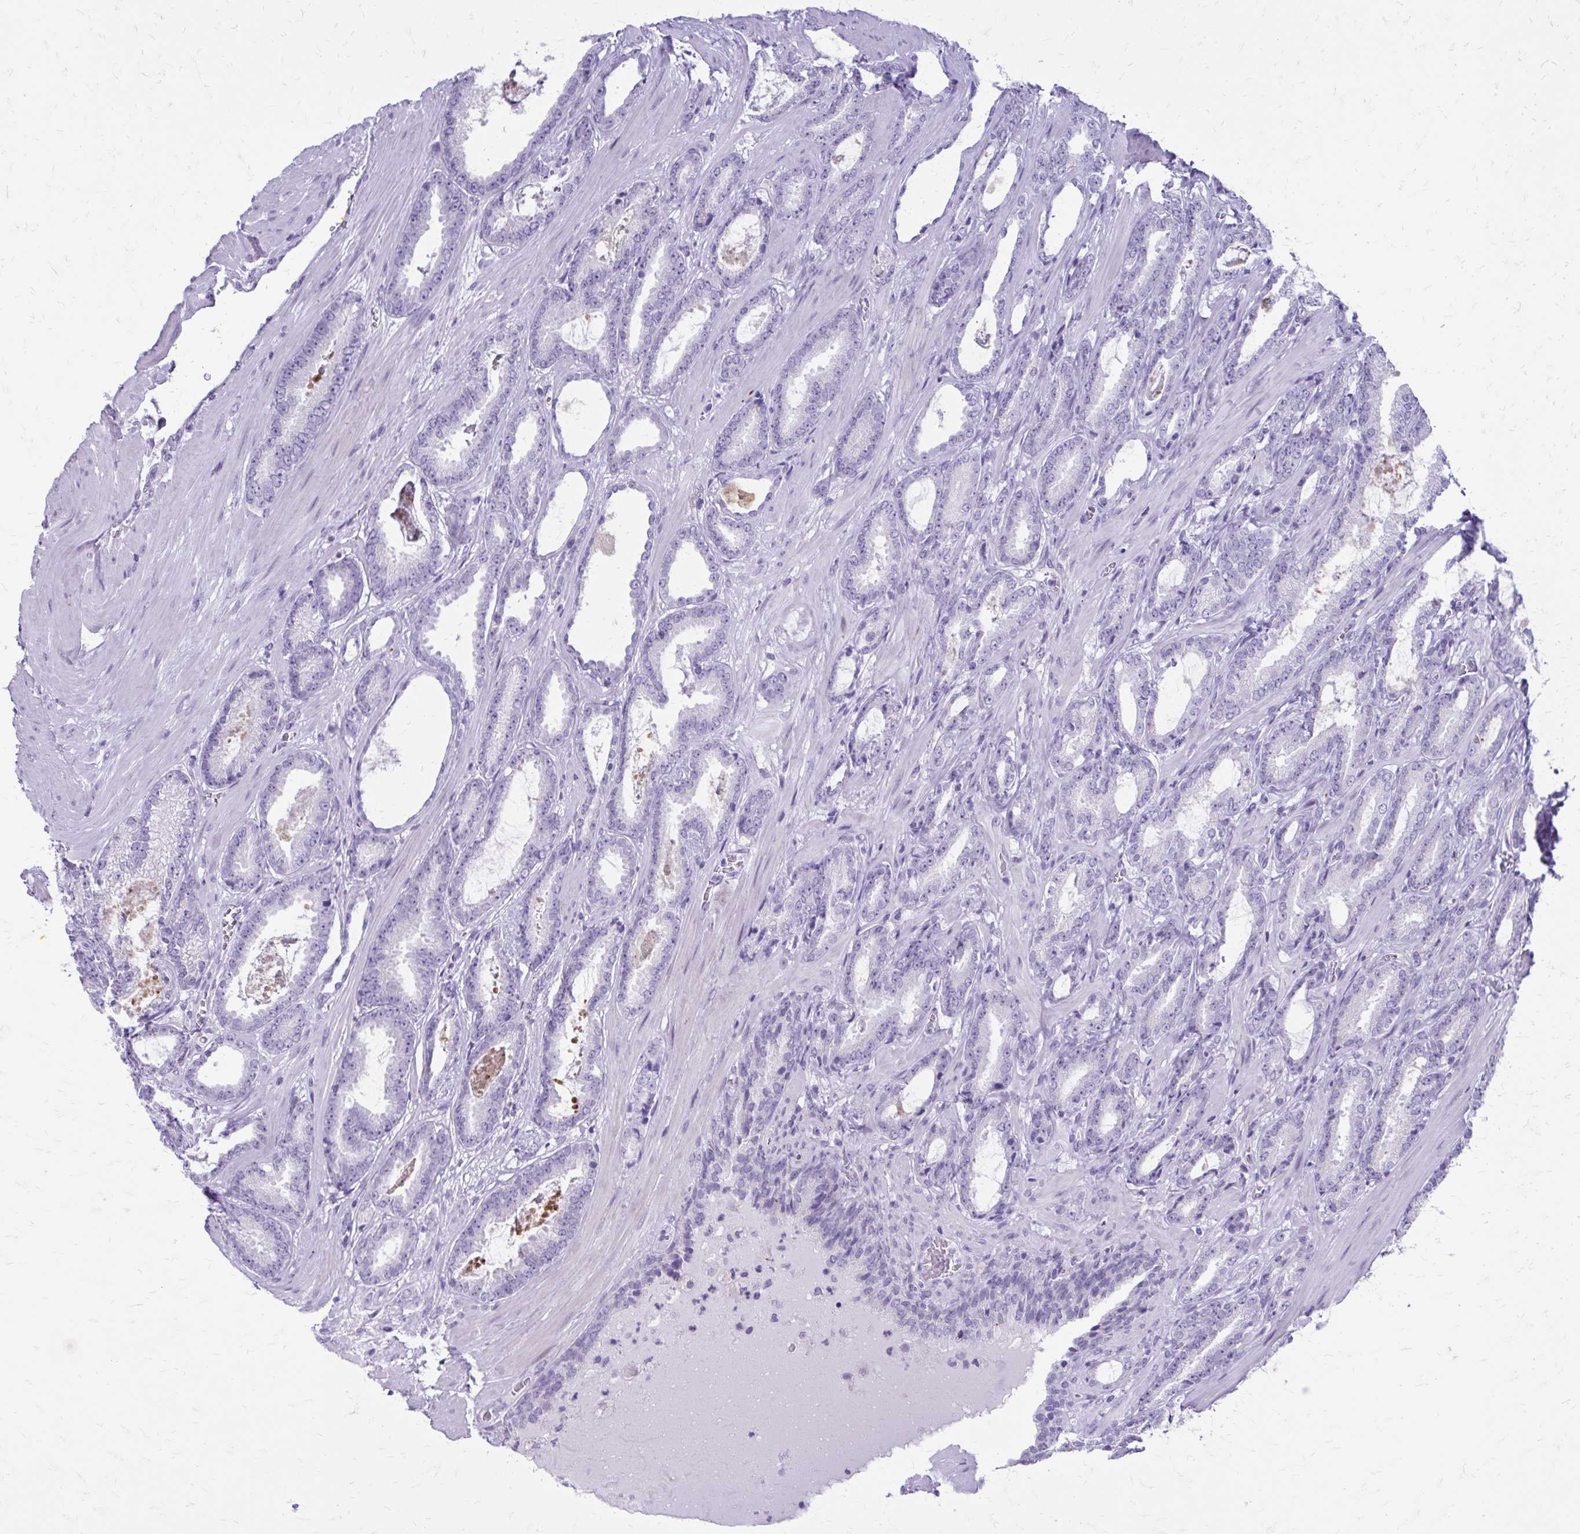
{"staining": {"intensity": "negative", "quantity": "none", "location": "none"}, "tissue": "prostate cancer", "cell_type": "Tumor cells", "image_type": "cancer", "snomed": [{"axis": "morphology", "description": "Adenocarcinoma, High grade"}, {"axis": "topography", "description": "Prostate"}], "caption": "Prostate adenocarcinoma (high-grade) was stained to show a protein in brown. There is no significant staining in tumor cells.", "gene": "LCN15", "patient": {"sex": "male", "age": 64}}